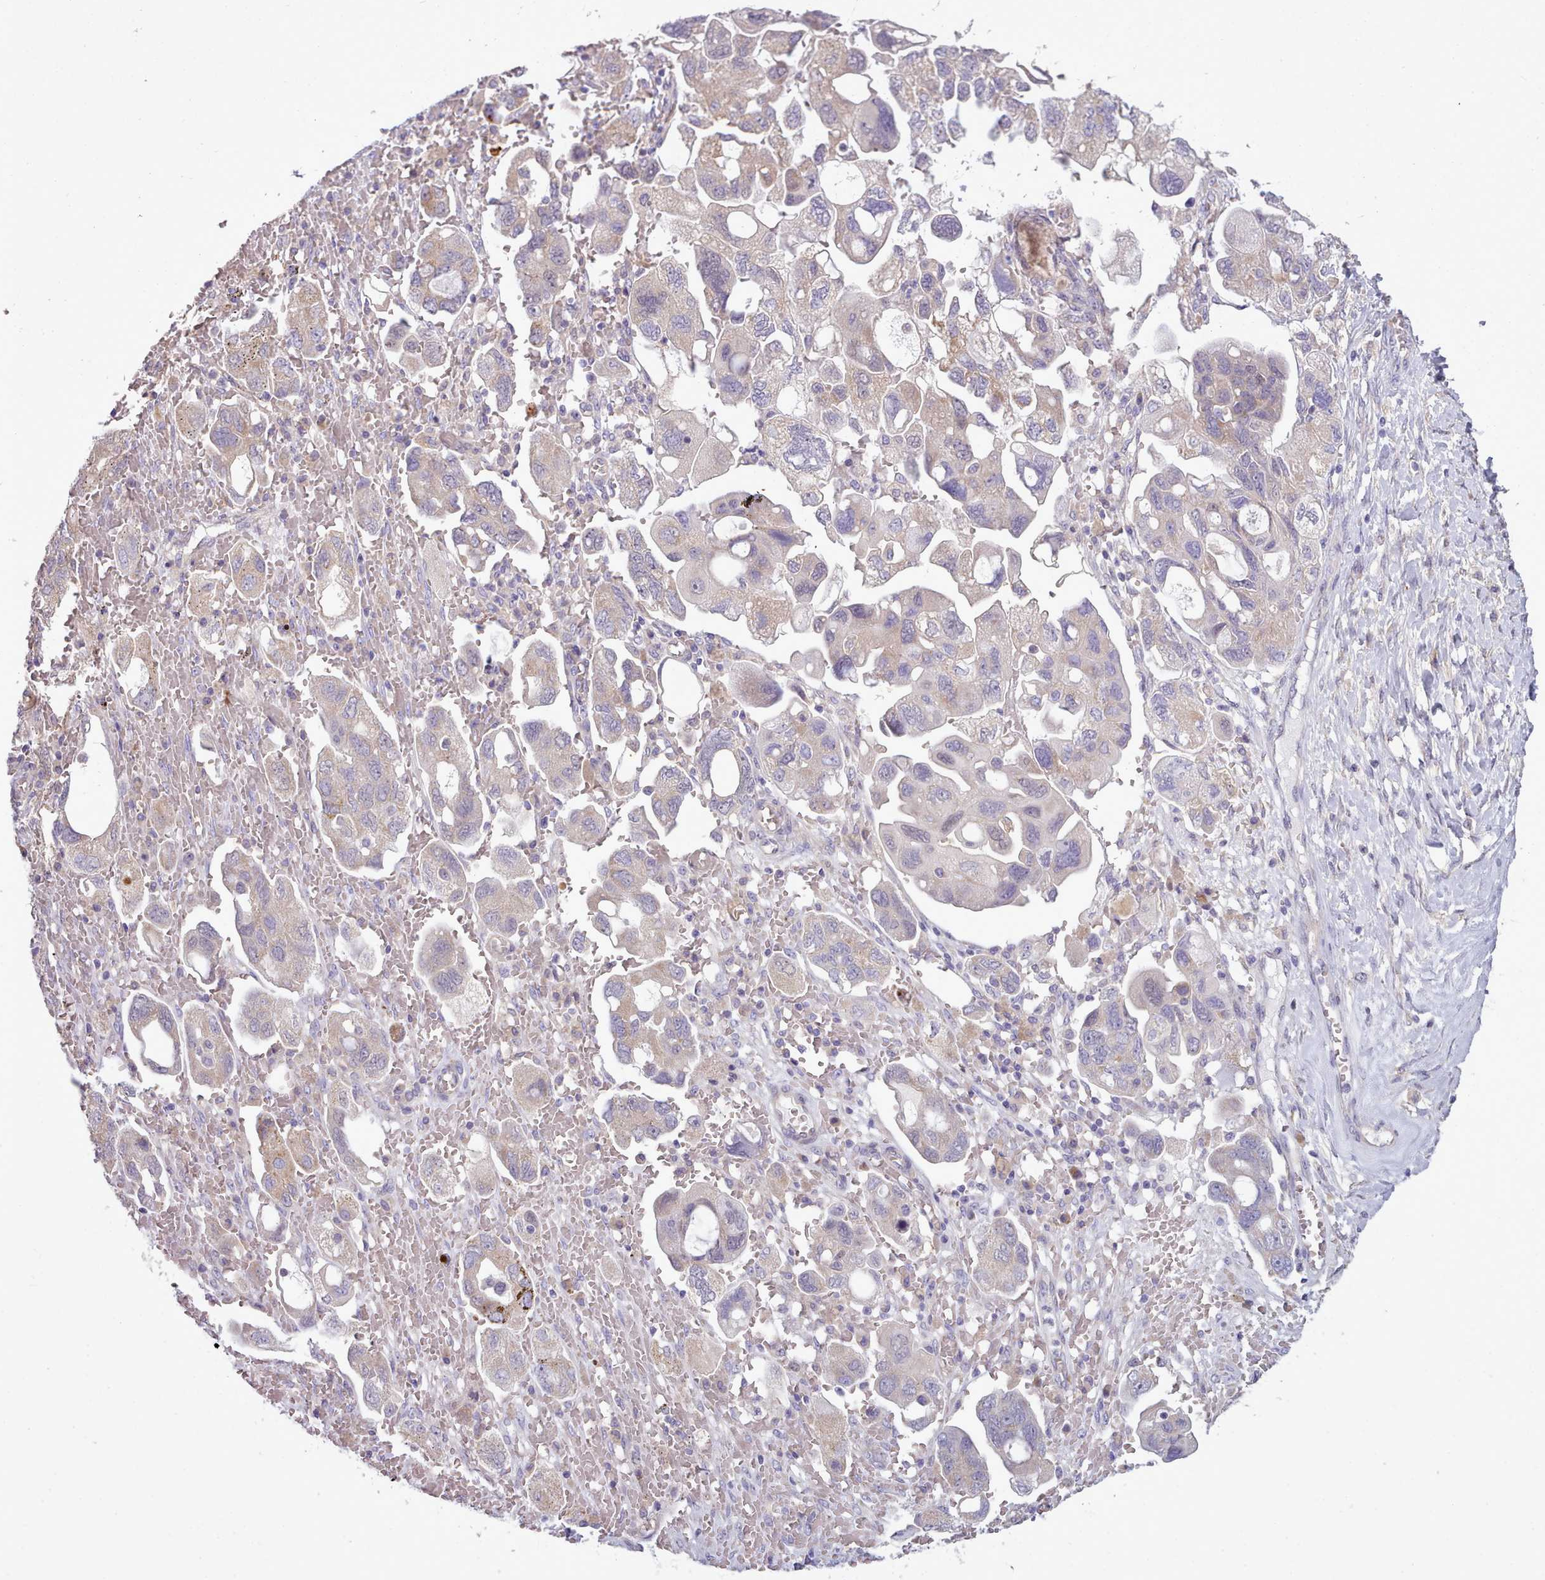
{"staining": {"intensity": "weak", "quantity": "<25%", "location": "cytoplasmic/membranous"}, "tissue": "ovarian cancer", "cell_type": "Tumor cells", "image_type": "cancer", "snomed": [{"axis": "morphology", "description": "Carcinoma, NOS"}, {"axis": "morphology", "description": "Cystadenocarcinoma, serous, NOS"}, {"axis": "topography", "description": "Ovary"}], "caption": "Ovarian cancer (carcinoma) was stained to show a protein in brown. There is no significant expression in tumor cells.", "gene": "DPF1", "patient": {"sex": "female", "age": 69}}